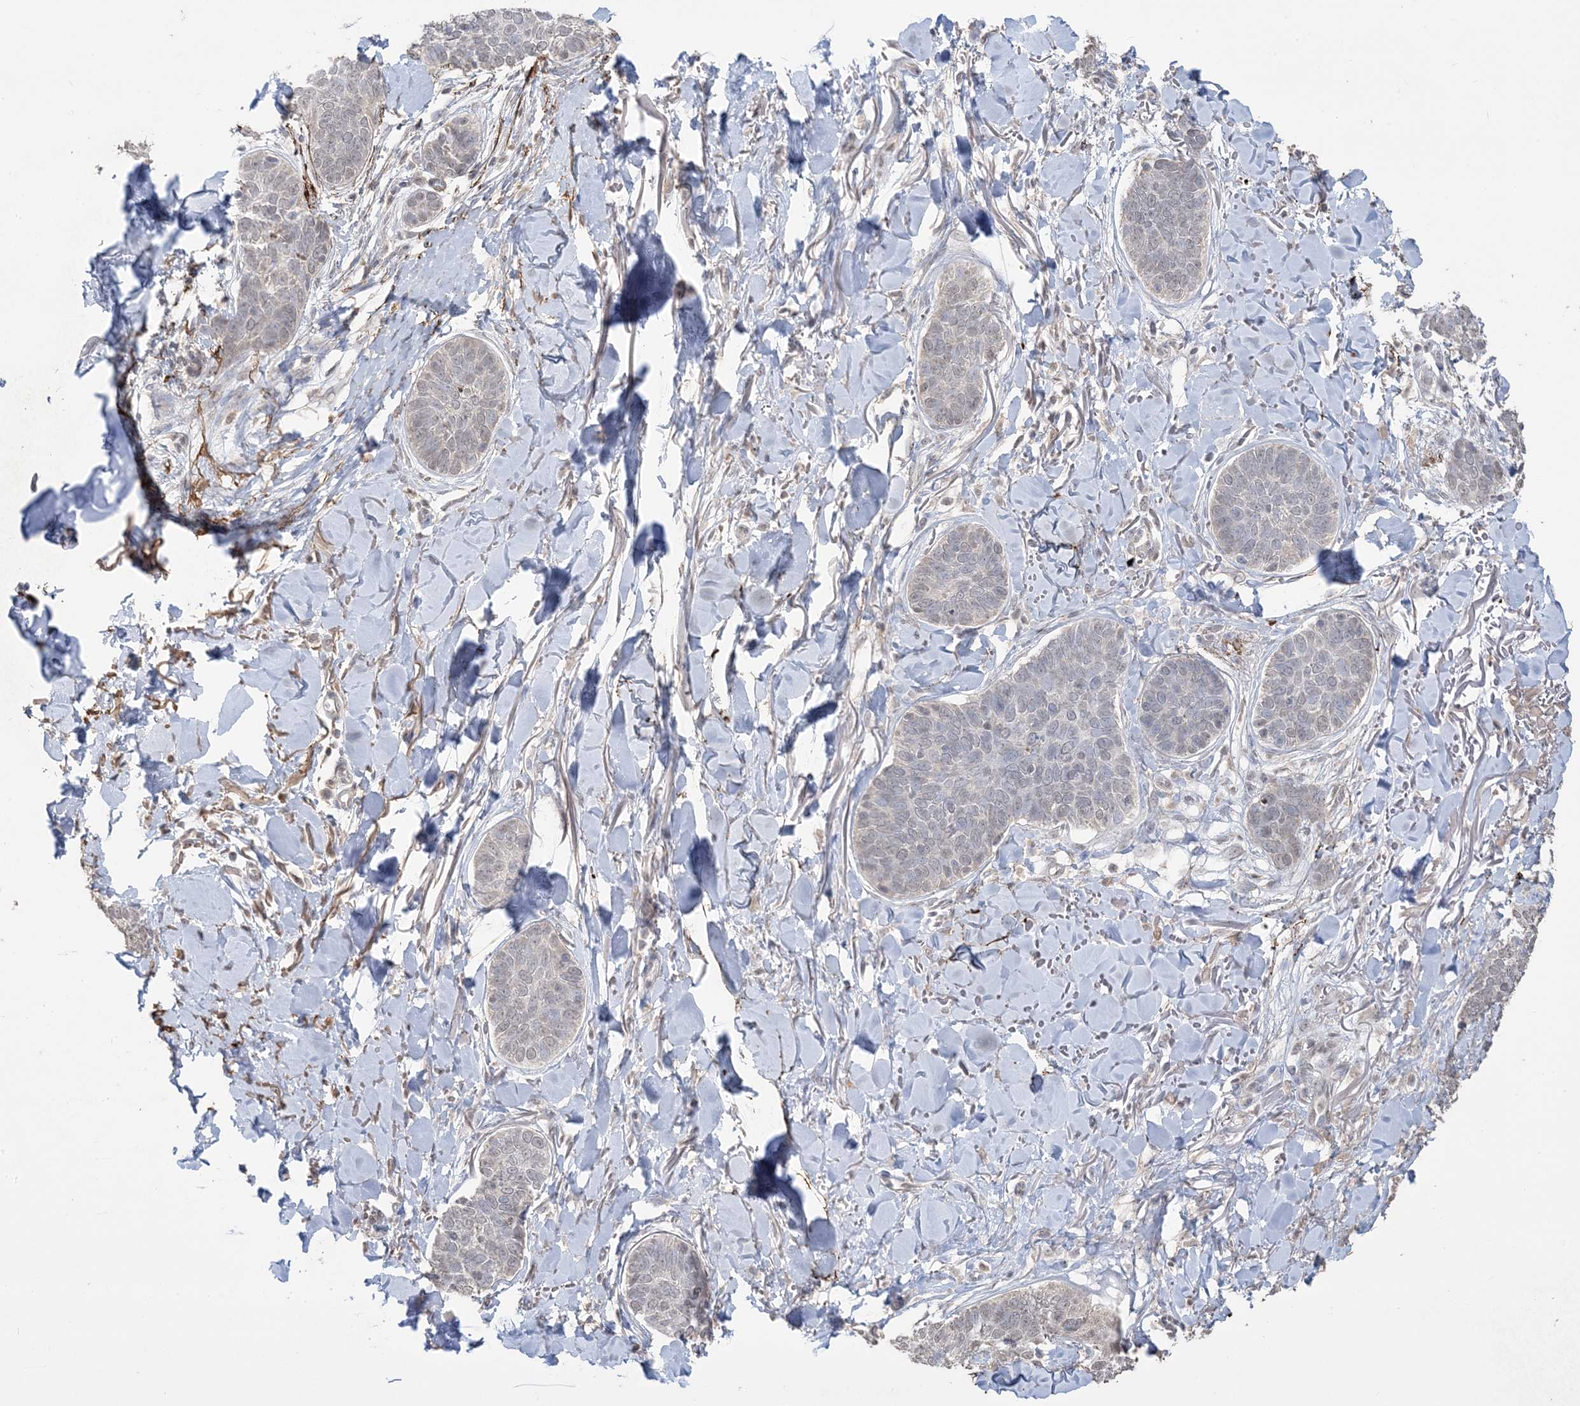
{"staining": {"intensity": "negative", "quantity": "none", "location": "none"}, "tissue": "skin cancer", "cell_type": "Tumor cells", "image_type": "cancer", "snomed": [{"axis": "morphology", "description": "Basal cell carcinoma"}, {"axis": "topography", "description": "Skin"}], "caption": "Immunohistochemistry (IHC) histopathology image of neoplastic tissue: human basal cell carcinoma (skin) stained with DAB (3,3'-diaminobenzidine) shows no significant protein staining in tumor cells.", "gene": "XRN1", "patient": {"sex": "male", "age": 85}}